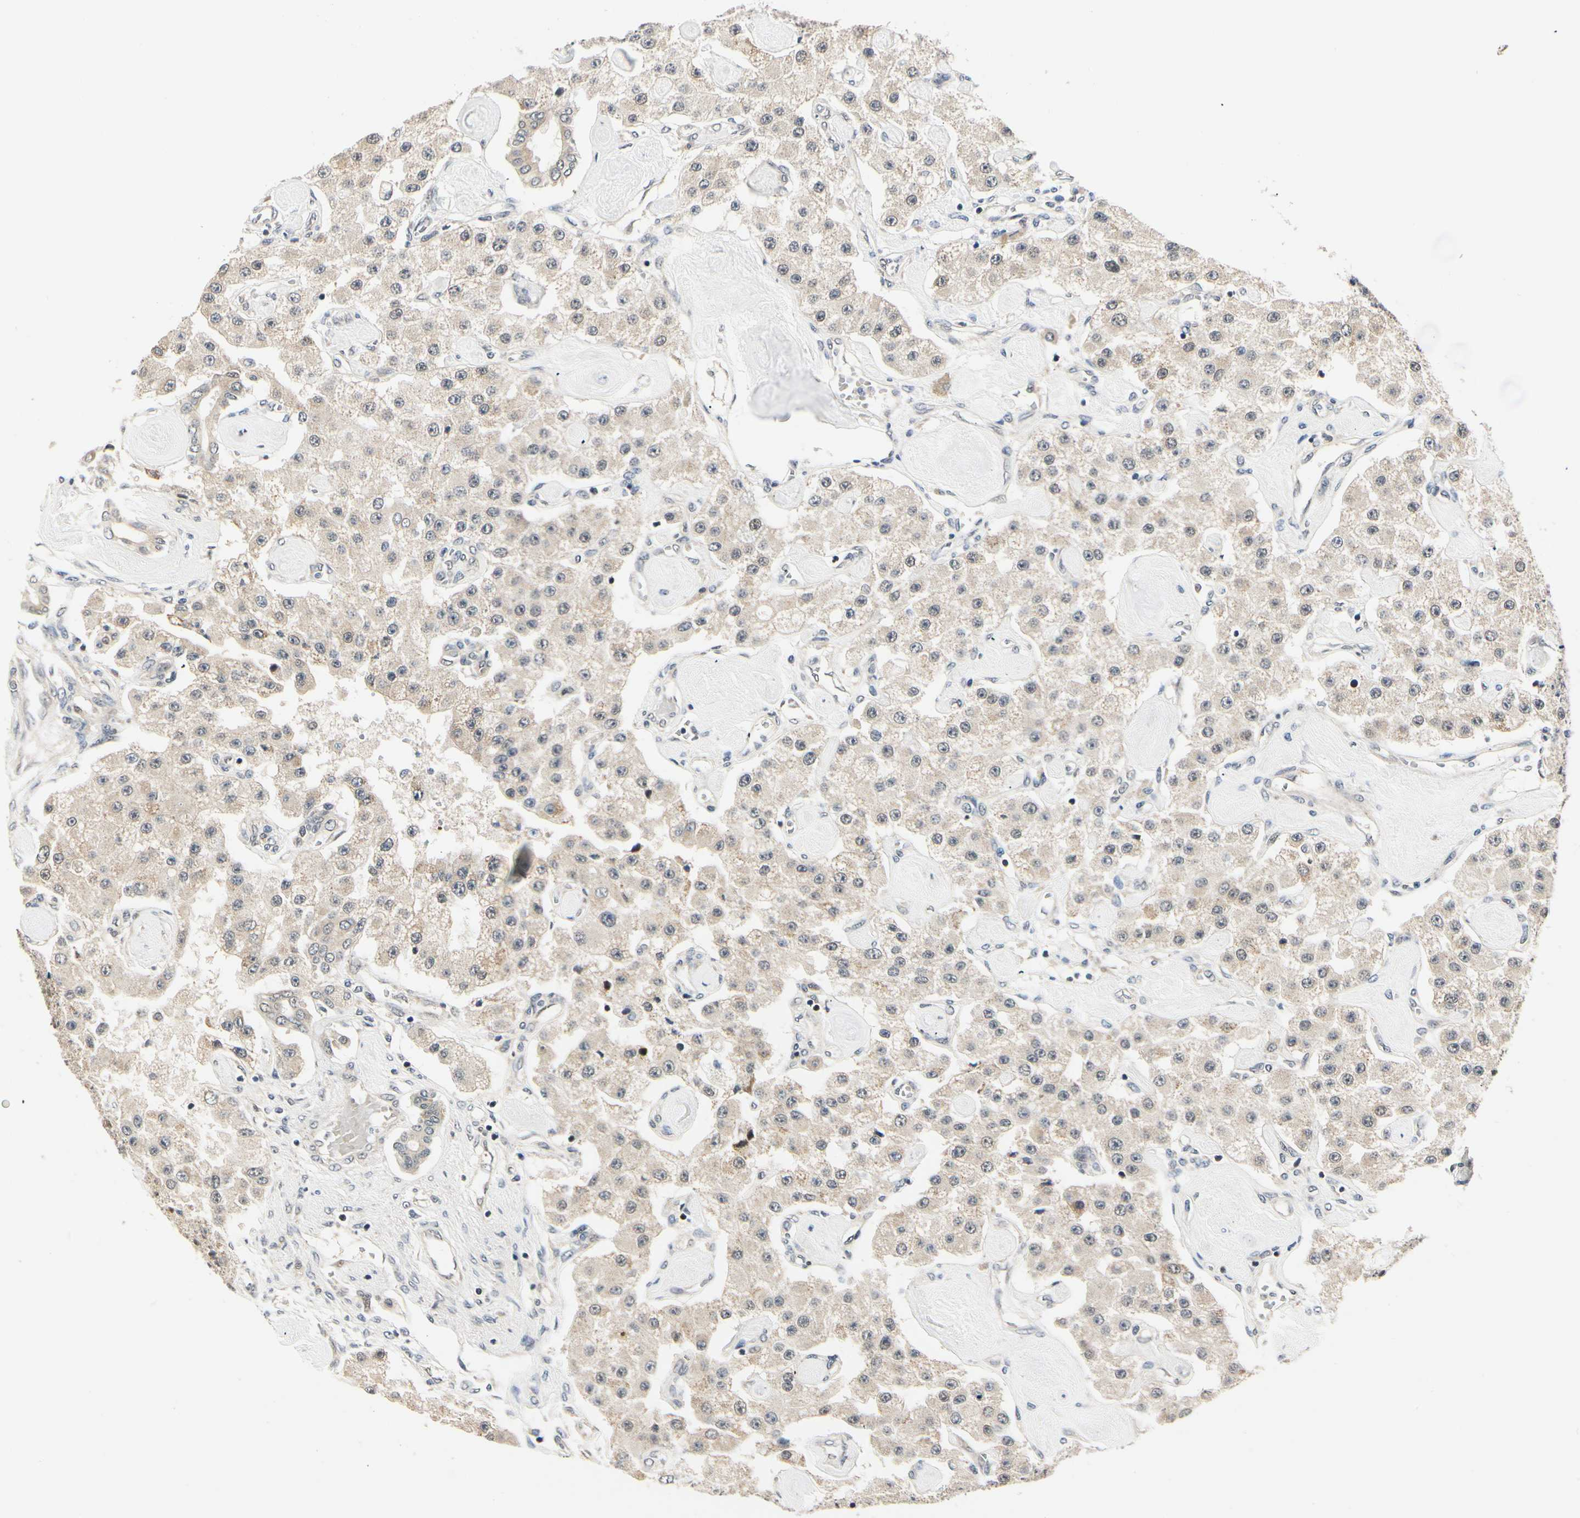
{"staining": {"intensity": "weak", "quantity": ">75%", "location": "cytoplasmic/membranous"}, "tissue": "carcinoid", "cell_type": "Tumor cells", "image_type": "cancer", "snomed": [{"axis": "morphology", "description": "Carcinoid, malignant, NOS"}, {"axis": "topography", "description": "Pancreas"}], "caption": "A brown stain shows weak cytoplasmic/membranous positivity of a protein in carcinoid (malignant) tumor cells. (brown staining indicates protein expression, while blue staining denotes nuclei).", "gene": "PDK2", "patient": {"sex": "male", "age": 41}}